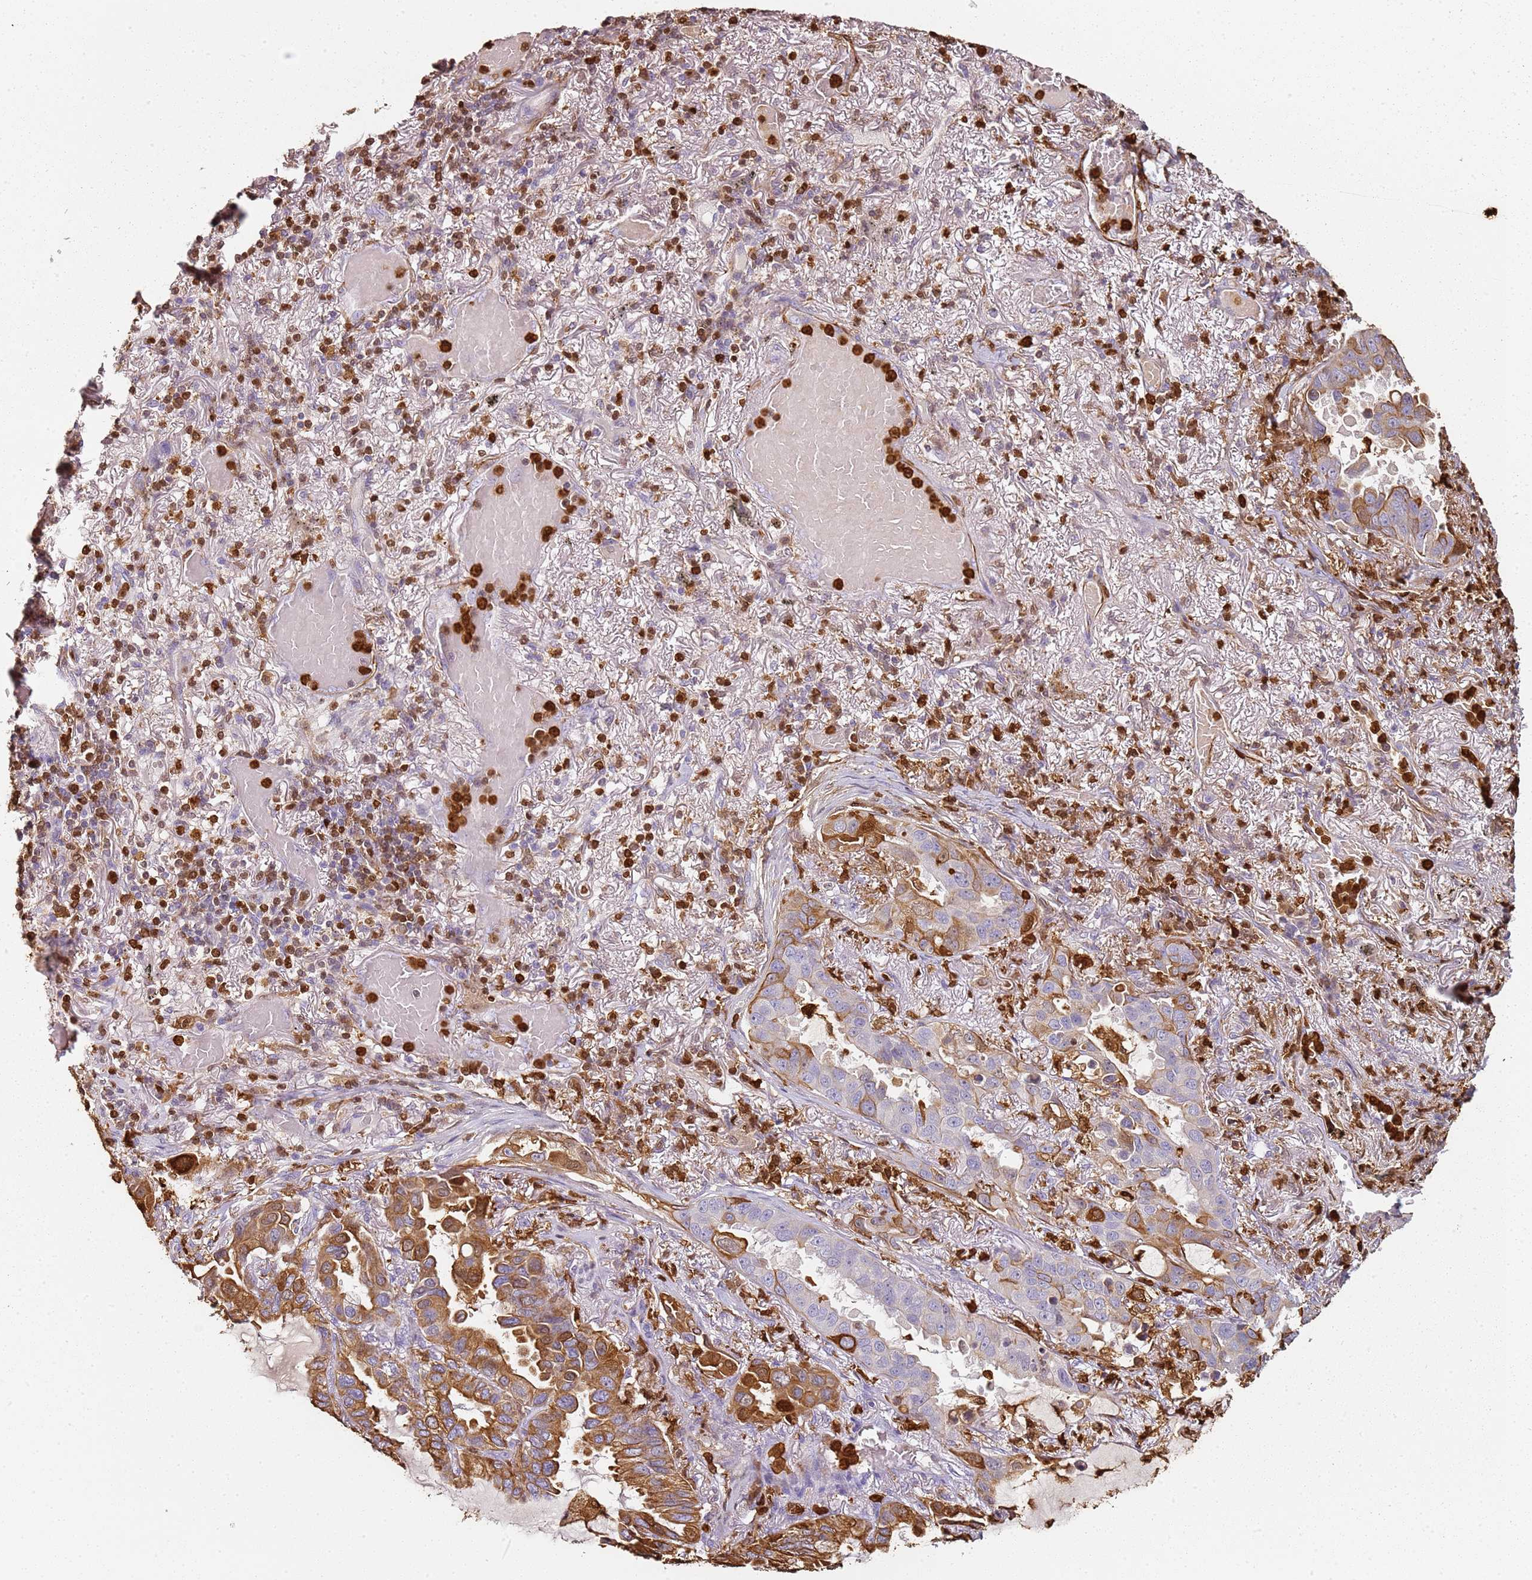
{"staining": {"intensity": "moderate", "quantity": ">75%", "location": "cytoplasmic/membranous,nuclear"}, "tissue": "lung cancer", "cell_type": "Tumor cells", "image_type": "cancer", "snomed": [{"axis": "morphology", "description": "Adenocarcinoma, NOS"}, {"axis": "topography", "description": "Lung"}], "caption": "Immunohistochemical staining of human lung cancer reveals medium levels of moderate cytoplasmic/membranous and nuclear expression in about >75% of tumor cells.", "gene": "S100A4", "patient": {"sex": "male", "age": 64}}